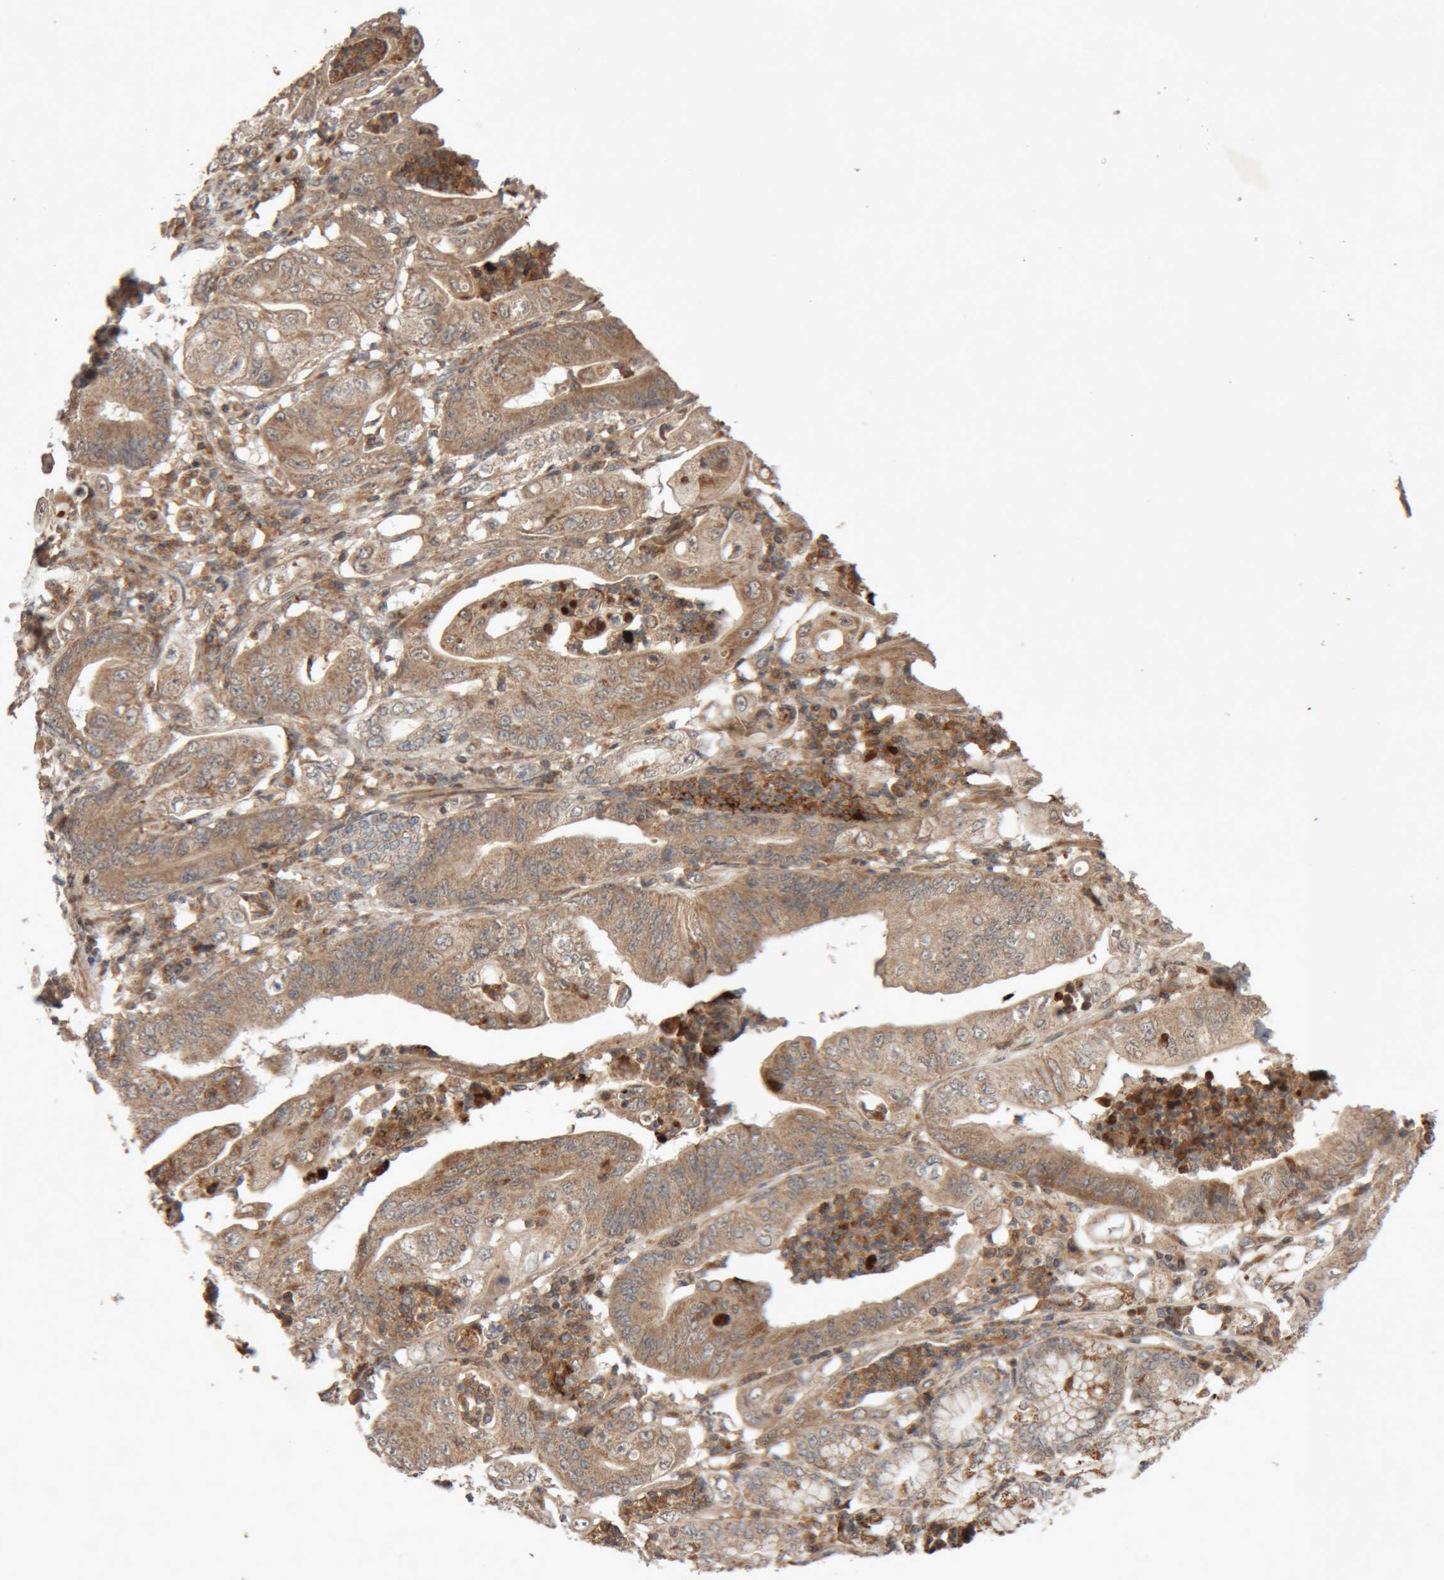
{"staining": {"intensity": "moderate", "quantity": ">75%", "location": "cytoplasmic/membranous"}, "tissue": "stomach cancer", "cell_type": "Tumor cells", "image_type": "cancer", "snomed": [{"axis": "morphology", "description": "Adenocarcinoma, NOS"}, {"axis": "topography", "description": "Stomach"}], "caption": "Immunohistochemical staining of stomach cancer (adenocarcinoma) exhibits medium levels of moderate cytoplasmic/membranous protein expression in about >75% of tumor cells.", "gene": "KIF21B", "patient": {"sex": "female", "age": 73}}